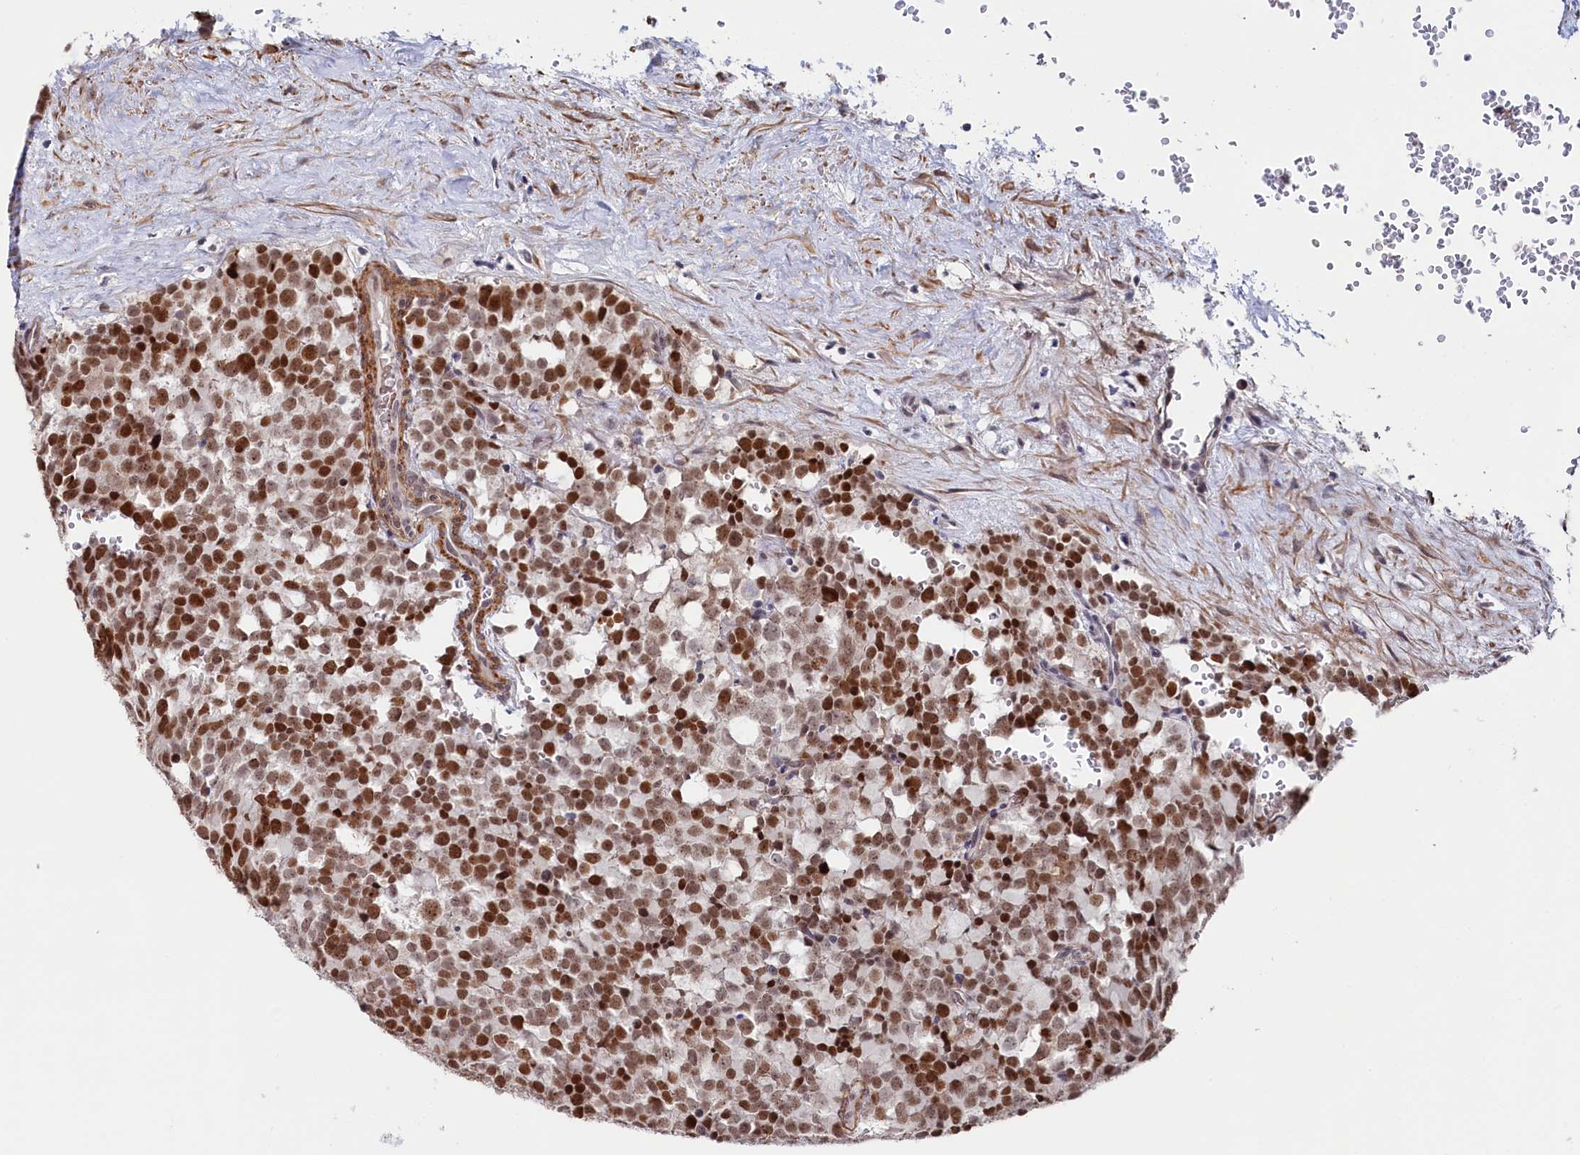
{"staining": {"intensity": "strong", "quantity": ">75%", "location": "nuclear"}, "tissue": "testis cancer", "cell_type": "Tumor cells", "image_type": "cancer", "snomed": [{"axis": "morphology", "description": "Seminoma, NOS"}, {"axis": "topography", "description": "Testis"}], "caption": "A high-resolution photomicrograph shows immunohistochemistry (IHC) staining of testis seminoma, which displays strong nuclear positivity in approximately >75% of tumor cells. Immunohistochemistry stains the protein of interest in brown and the nuclei are stained blue.", "gene": "TIGD4", "patient": {"sex": "male", "age": 71}}